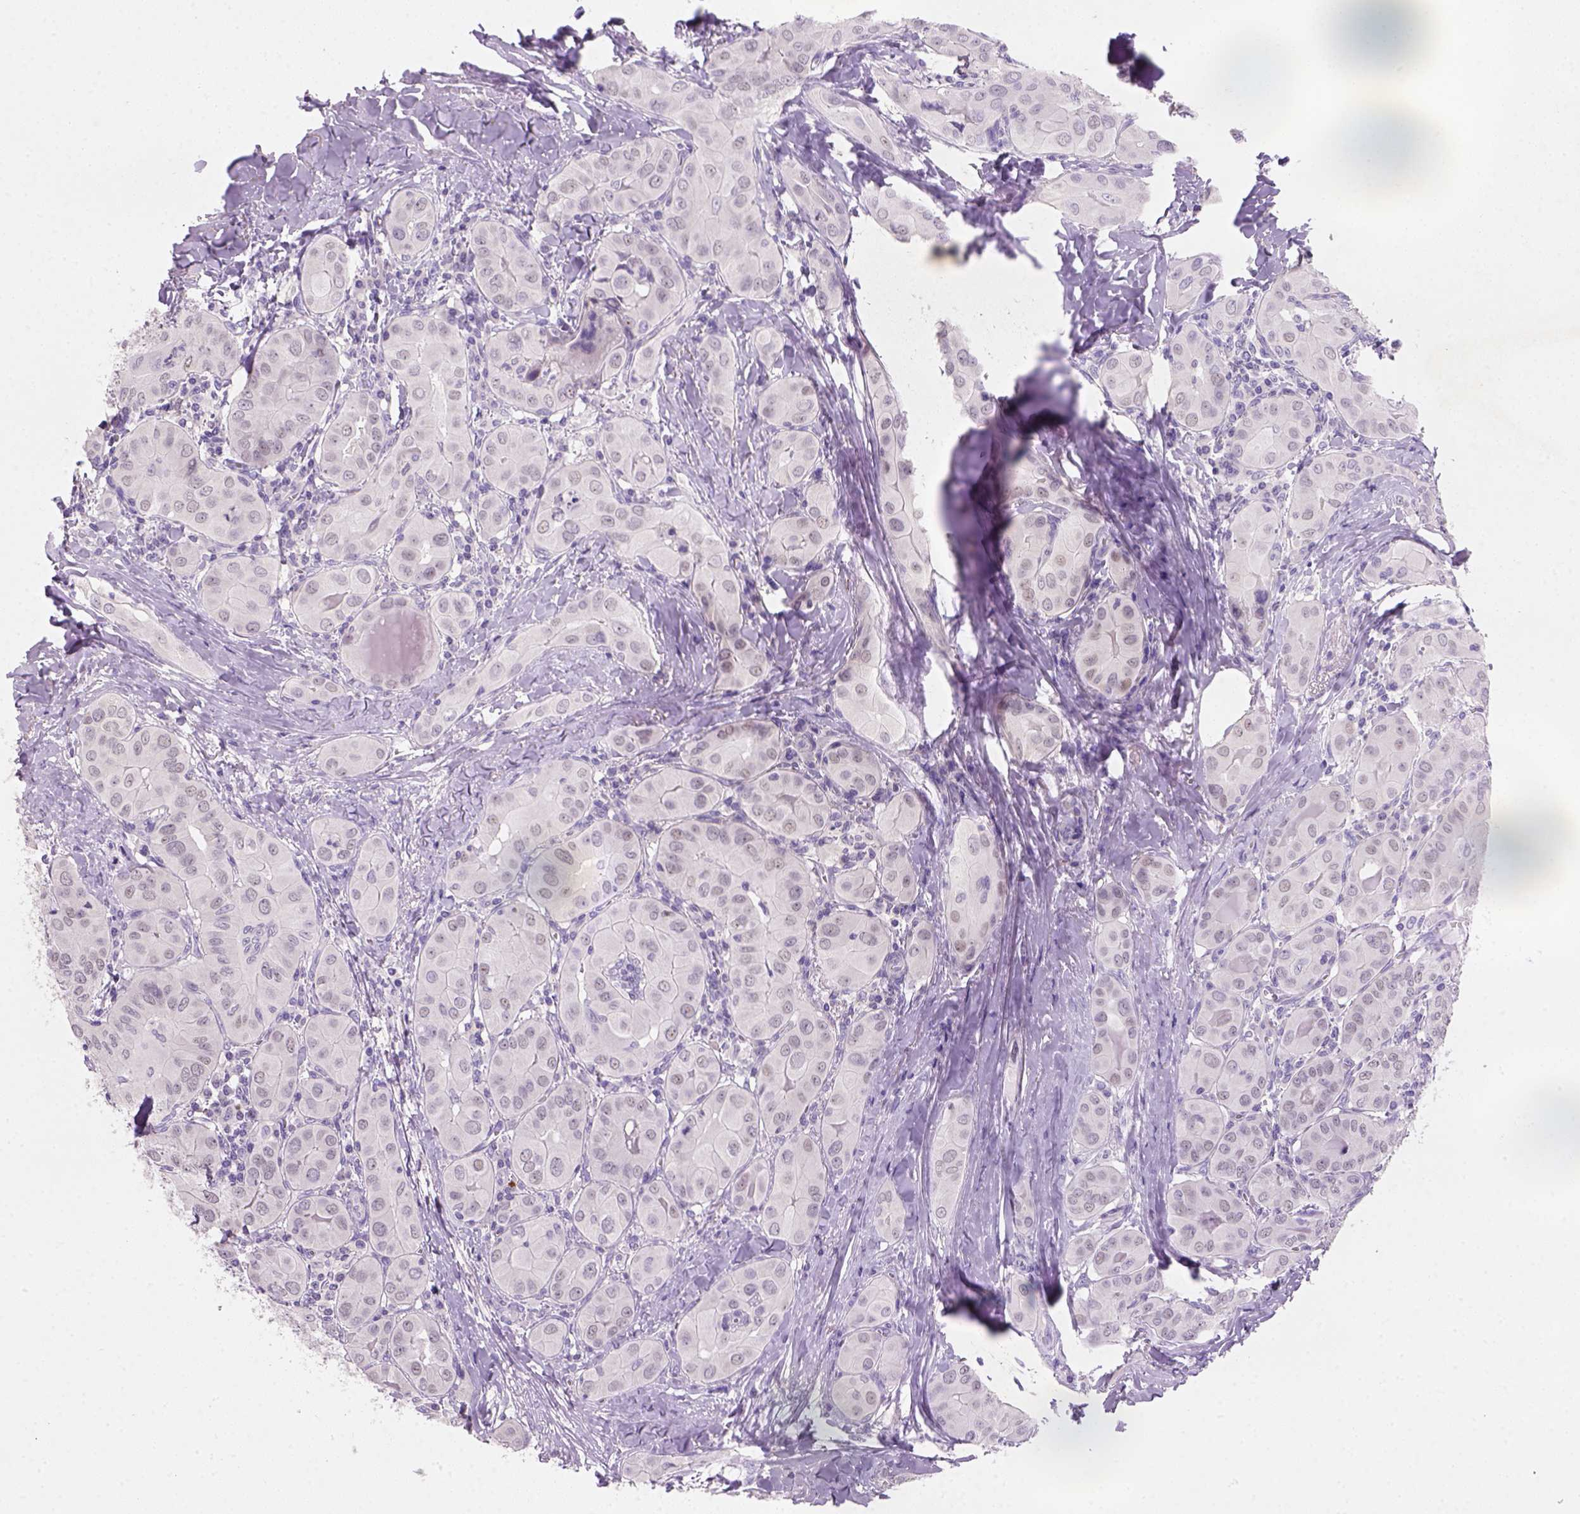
{"staining": {"intensity": "negative", "quantity": "none", "location": "none"}, "tissue": "thyroid cancer", "cell_type": "Tumor cells", "image_type": "cancer", "snomed": [{"axis": "morphology", "description": "Papillary adenocarcinoma, NOS"}, {"axis": "topography", "description": "Thyroid gland"}], "caption": "Immunohistochemistry (IHC) photomicrograph of neoplastic tissue: human thyroid papillary adenocarcinoma stained with DAB (3,3'-diaminobenzidine) reveals no significant protein expression in tumor cells.", "gene": "ZMAT4", "patient": {"sex": "female", "age": 37}}